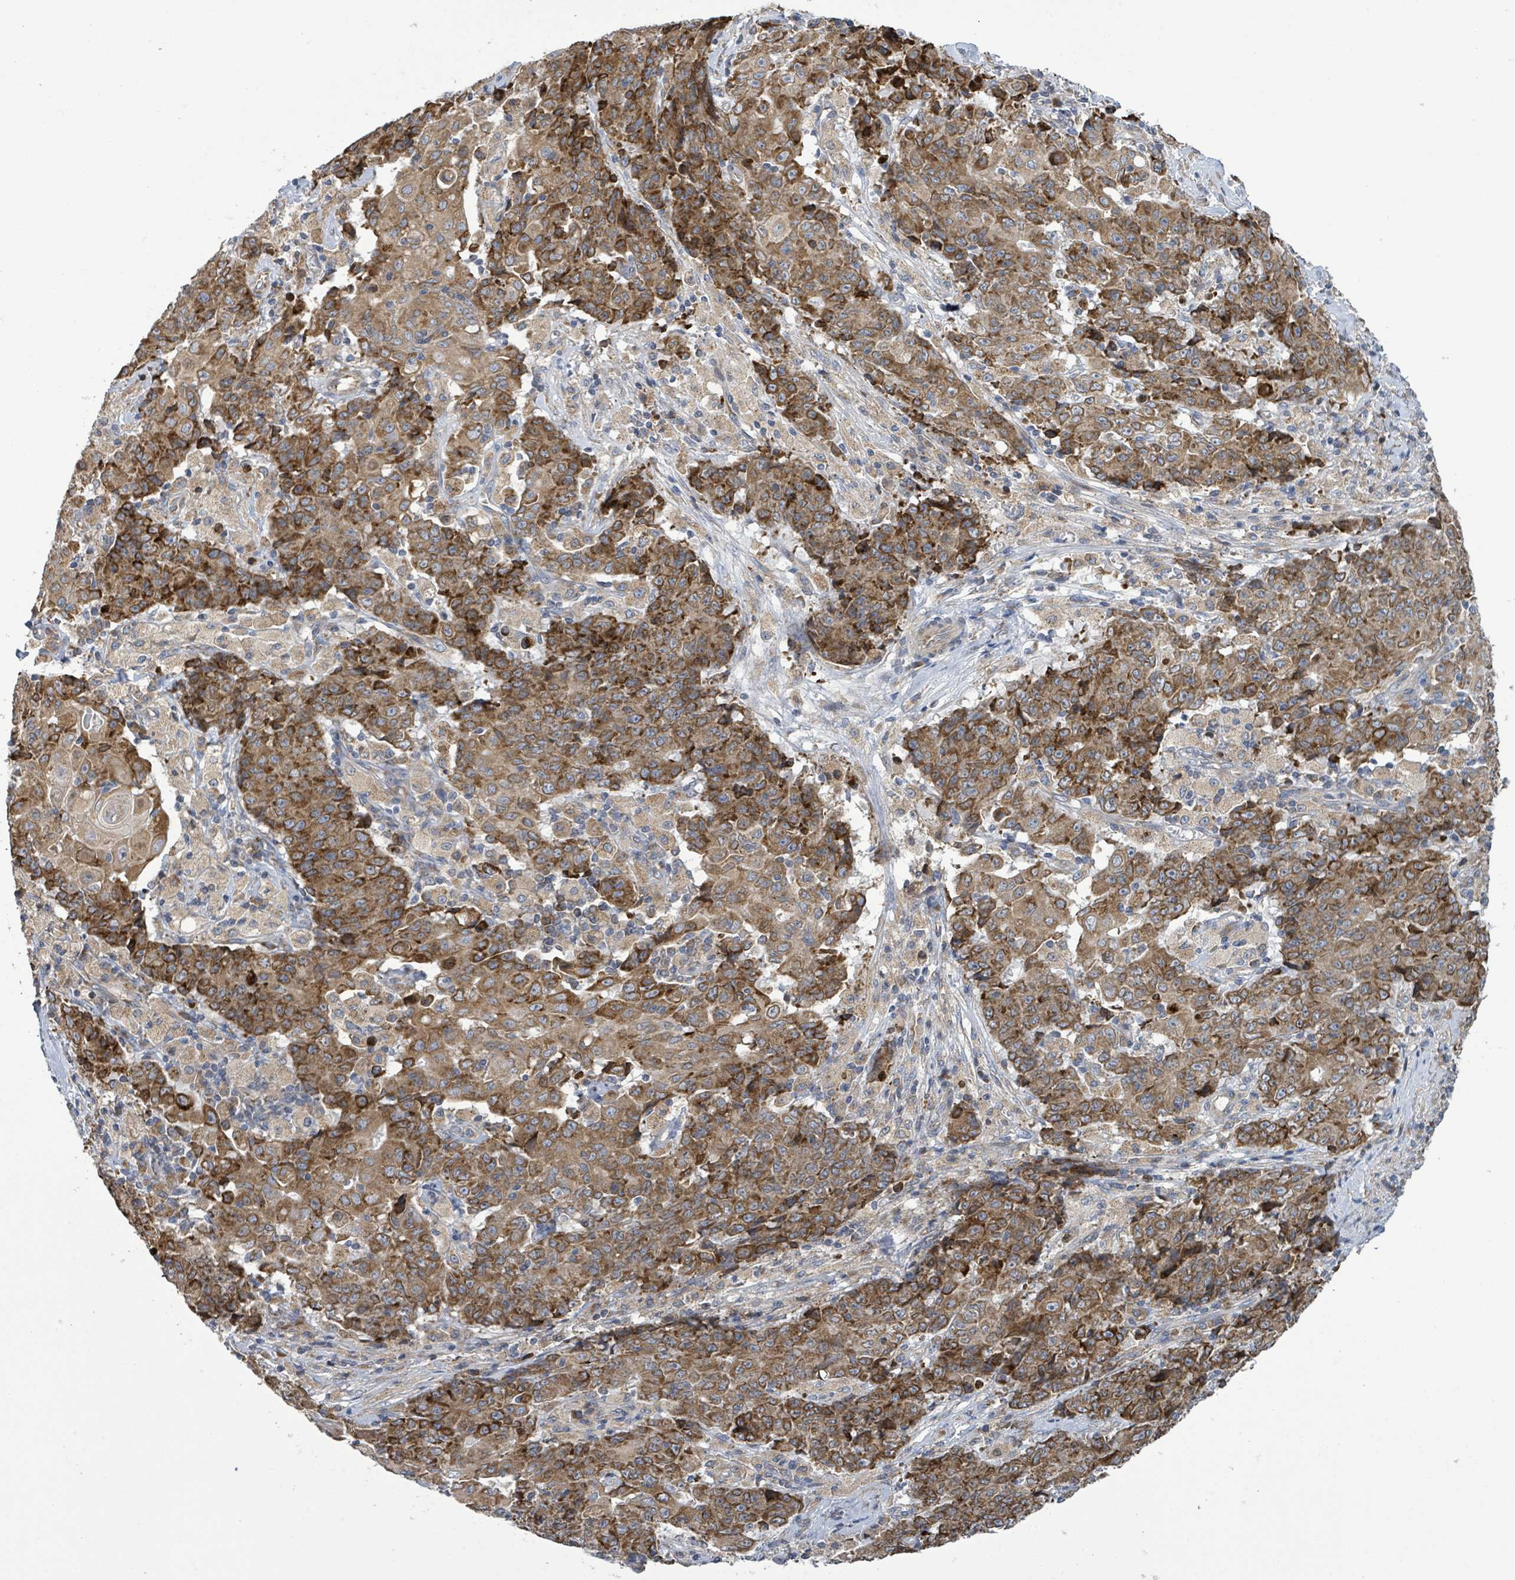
{"staining": {"intensity": "moderate", "quantity": ">75%", "location": "cytoplasmic/membranous"}, "tissue": "ovarian cancer", "cell_type": "Tumor cells", "image_type": "cancer", "snomed": [{"axis": "morphology", "description": "Carcinoma, endometroid"}, {"axis": "topography", "description": "Ovary"}], "caption": "A brown stain shows moderate cytoplasmic/membranous staining of a protein in ovarian cancer (endometroid carcinoma) tumor cells.", "gene": "NOMO1", "patient": {"sex": "female", "age": 42}}